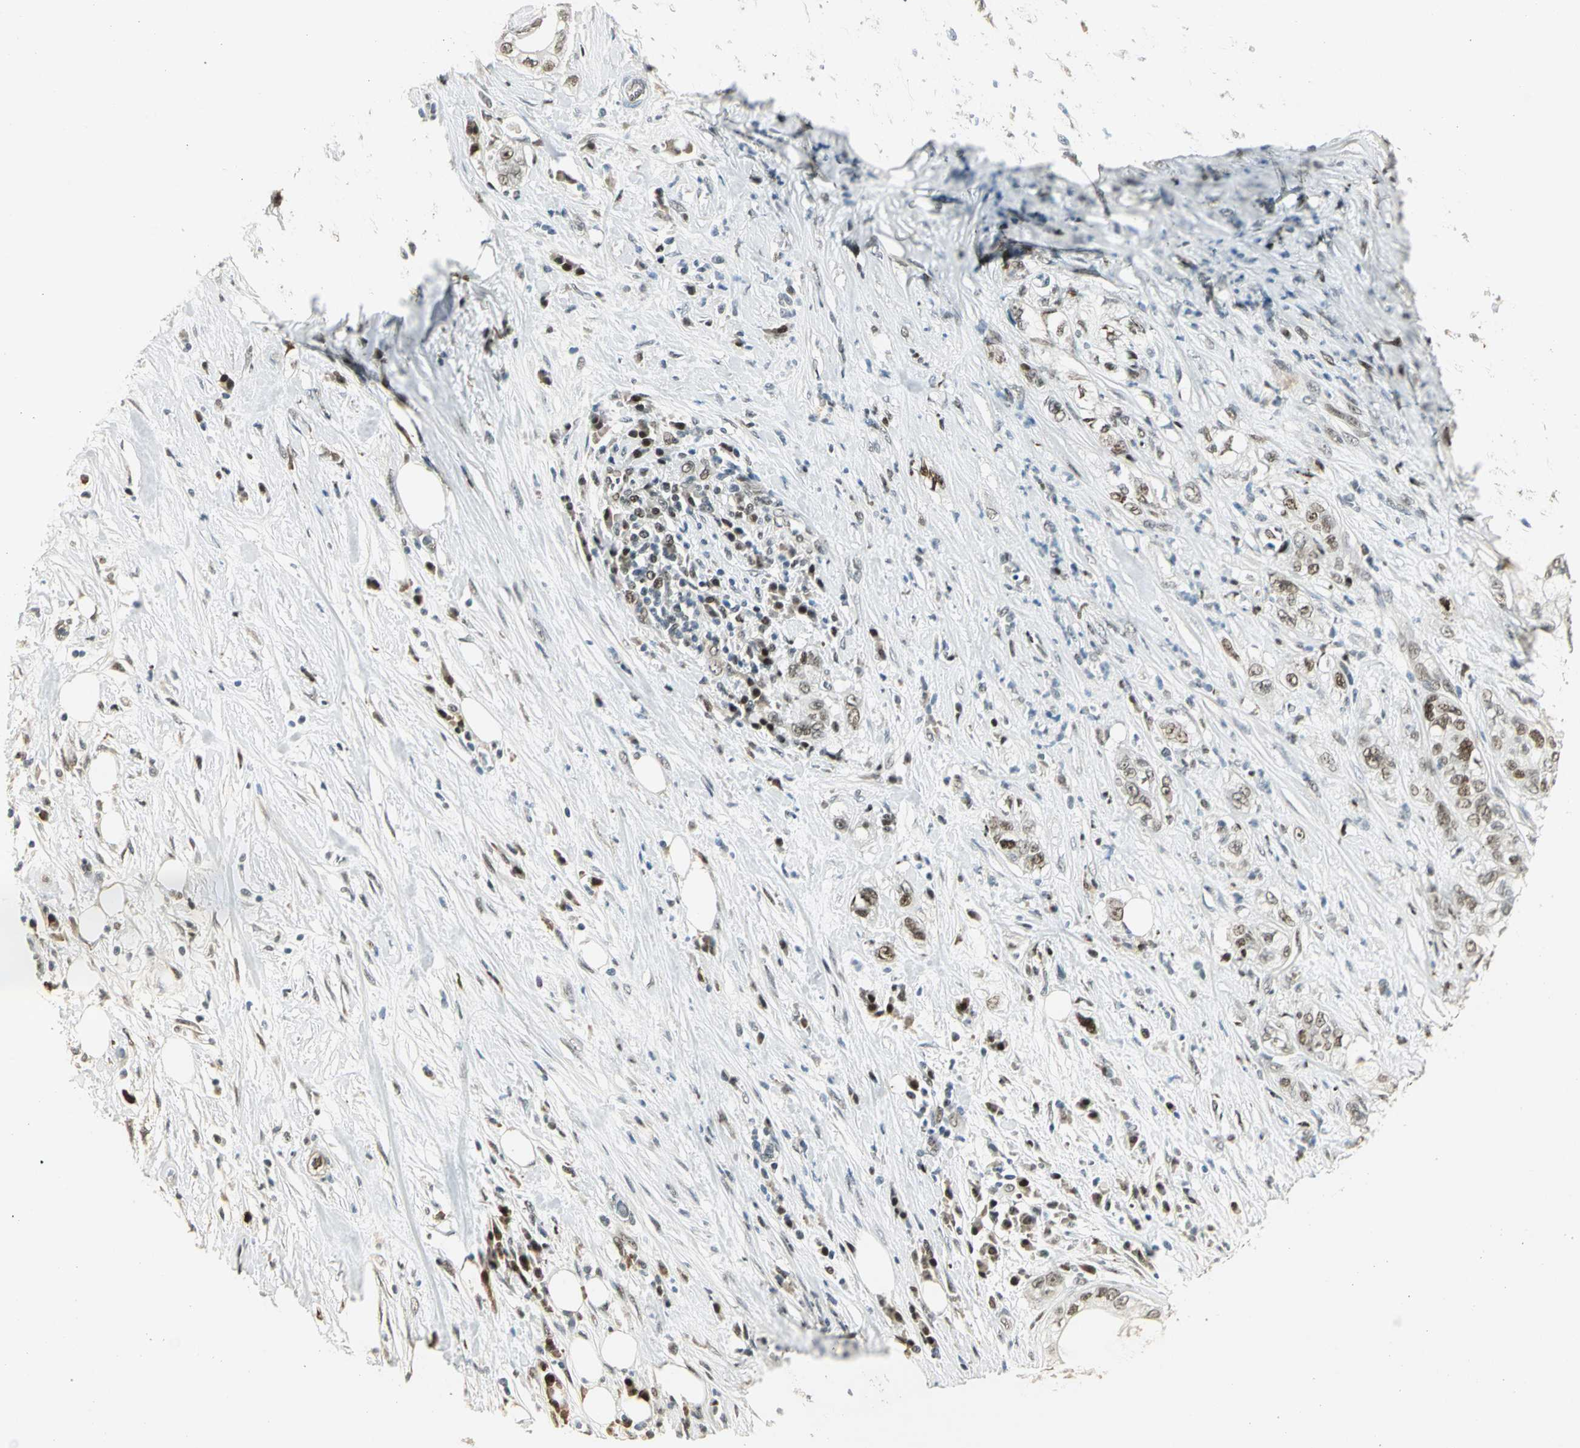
{"staining": {"intensity": "strong", "quantity": ">75%", "location": "nuclear"}, "tissue": "pancreatic cancer", "cell_type": "Tumor cells", "image_type": "cancer", "snomed": [{"axis": "morphology", "description": "Adenocarcinoma, NOS"}, {"axis": "topography", "description": "Pancreas"}], "caption": "The histopathology image shows a brown stain indicating the presence of a protein in the nuclear of tumor cells in pancreatic adenocarcinoma. The protein is stained brown, and the nuclei are stained in blue (DAB (3,3'-diaminobenzidine) IHC with brightfield microscopy, high magnification).", "gene": "AK6", "patient": {"sex": "male", "age": 70}}